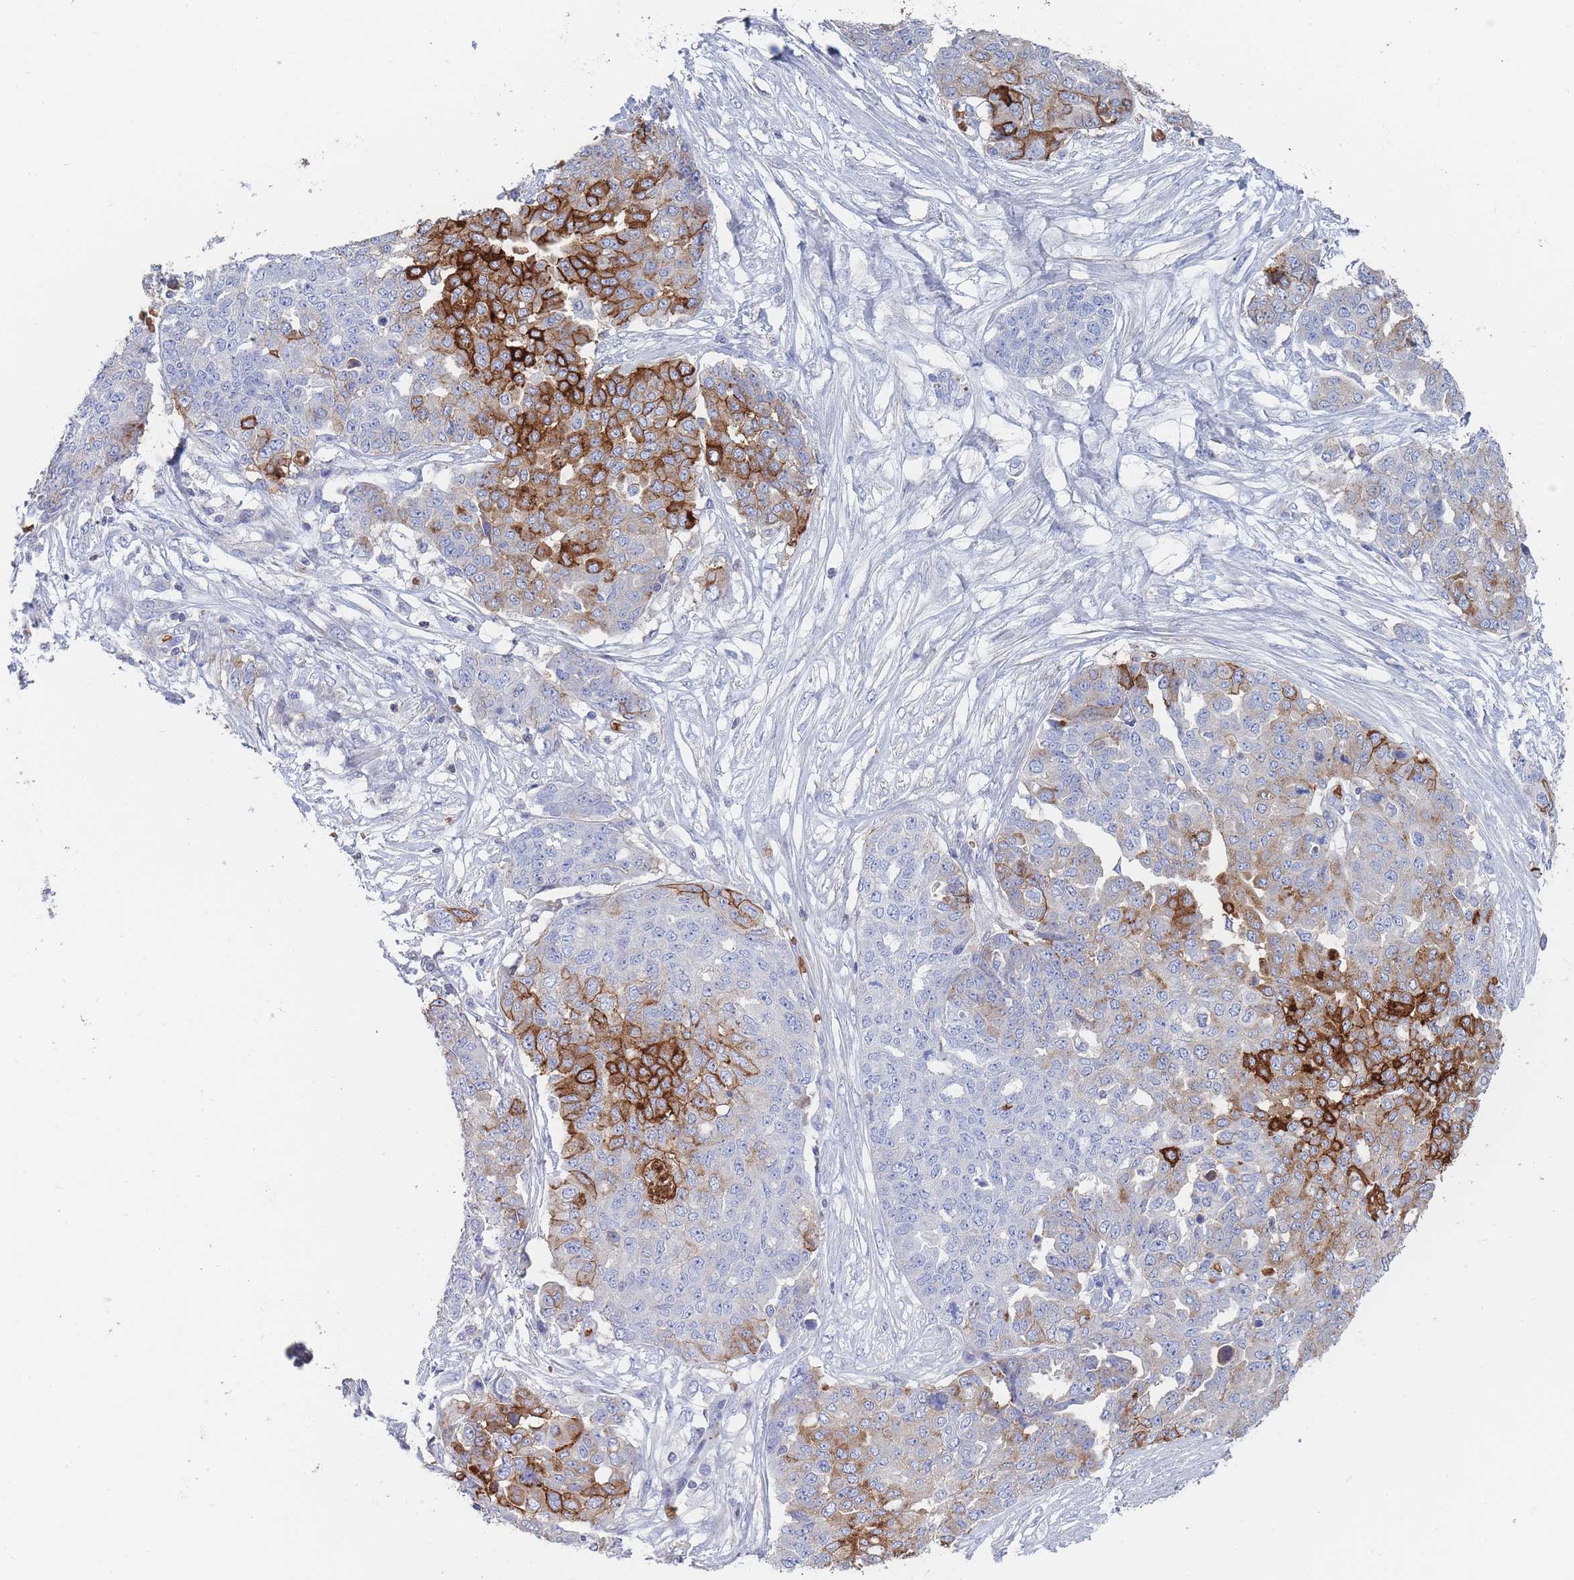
{"staining": {"intensity": "strong", "quantity": "<25%", "location": "cytoplasmic/membranous"}, "tissue": "ovarian cancer", "cell_type": "Tumor cells", "image_type": "cancer", "snomed": [{"axis": "morphology", "description": "Cystadenocarcinoma, serous, NOS"}, {"axis": "topography", "description": "Soft tissue"}, {"axis": "topography", "description": "Ovary"}], "caption": "Immunohistochemistry (IHC) photomicrograph of ovarian serous cystadenocarcinoma stained for a protein (brown), which demonstrates medium levels of strong cytoplasmic/membranous staining in approximately <25% of tumor cells.", "gene": "SLC2A1", "patient": {"sex": "female", "age": 57}}